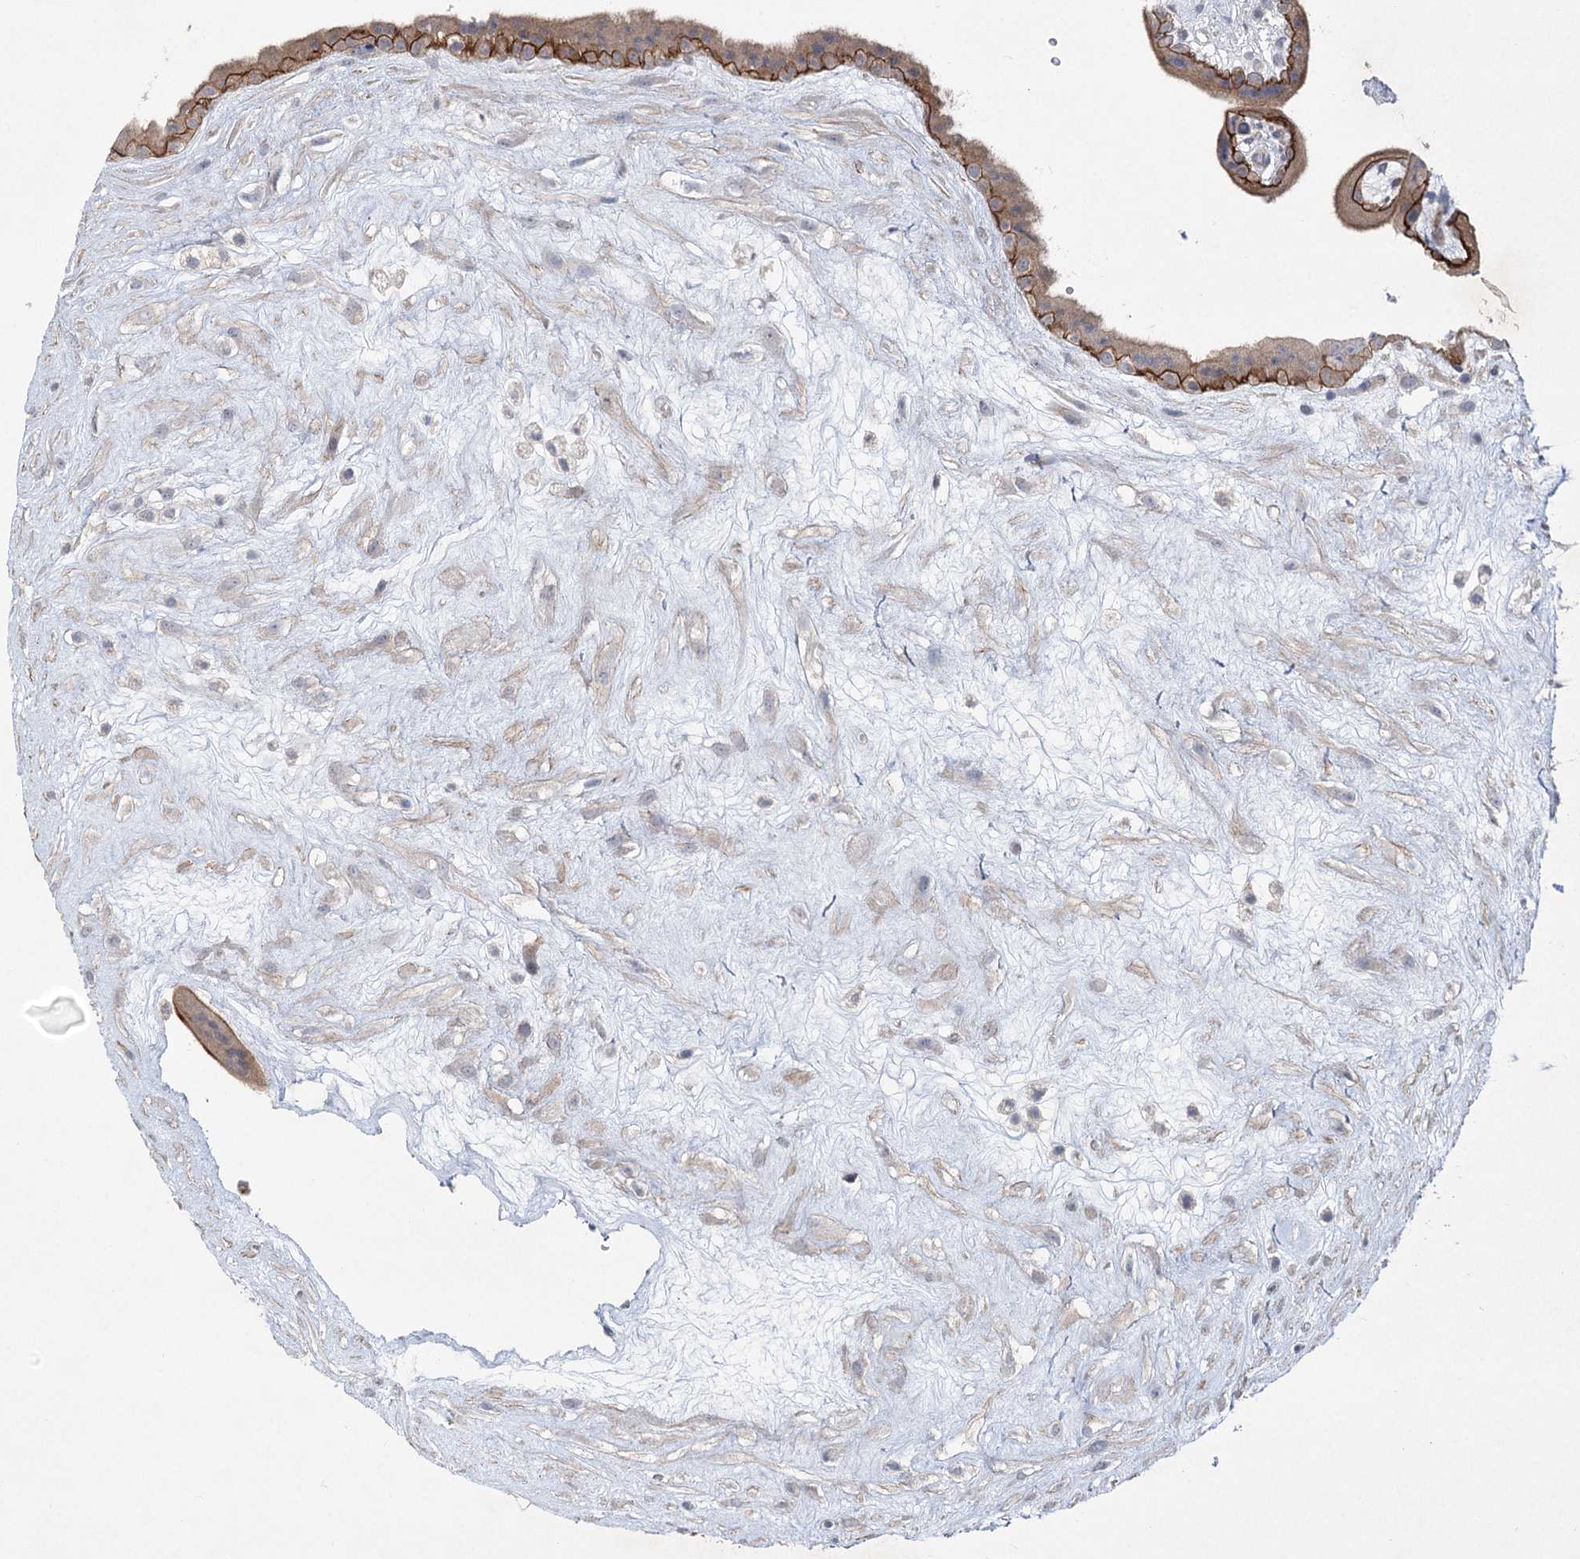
{"staining": {"intensity": "moderate", "quantity": "25%-75%", "location": "cytoplasmic/membranous"}, "tissue": "placenta", "cell_type": "Trophoblastic cells", "image_type": "normal", "snomed": [{"axis": "morphology", "description": "Normal tissue, NOS"}, {"axis": "topography", "description": "Placenta"}], "caption": "Placenta stained with immunohistochemistry (IHC) demonstrates moderate cytoplasmic/membranous positivity in approximately 25%-75% of trophoblastic cells.", "gene": "SCN11A", "patient": {"sex": "female", "age": 18}}